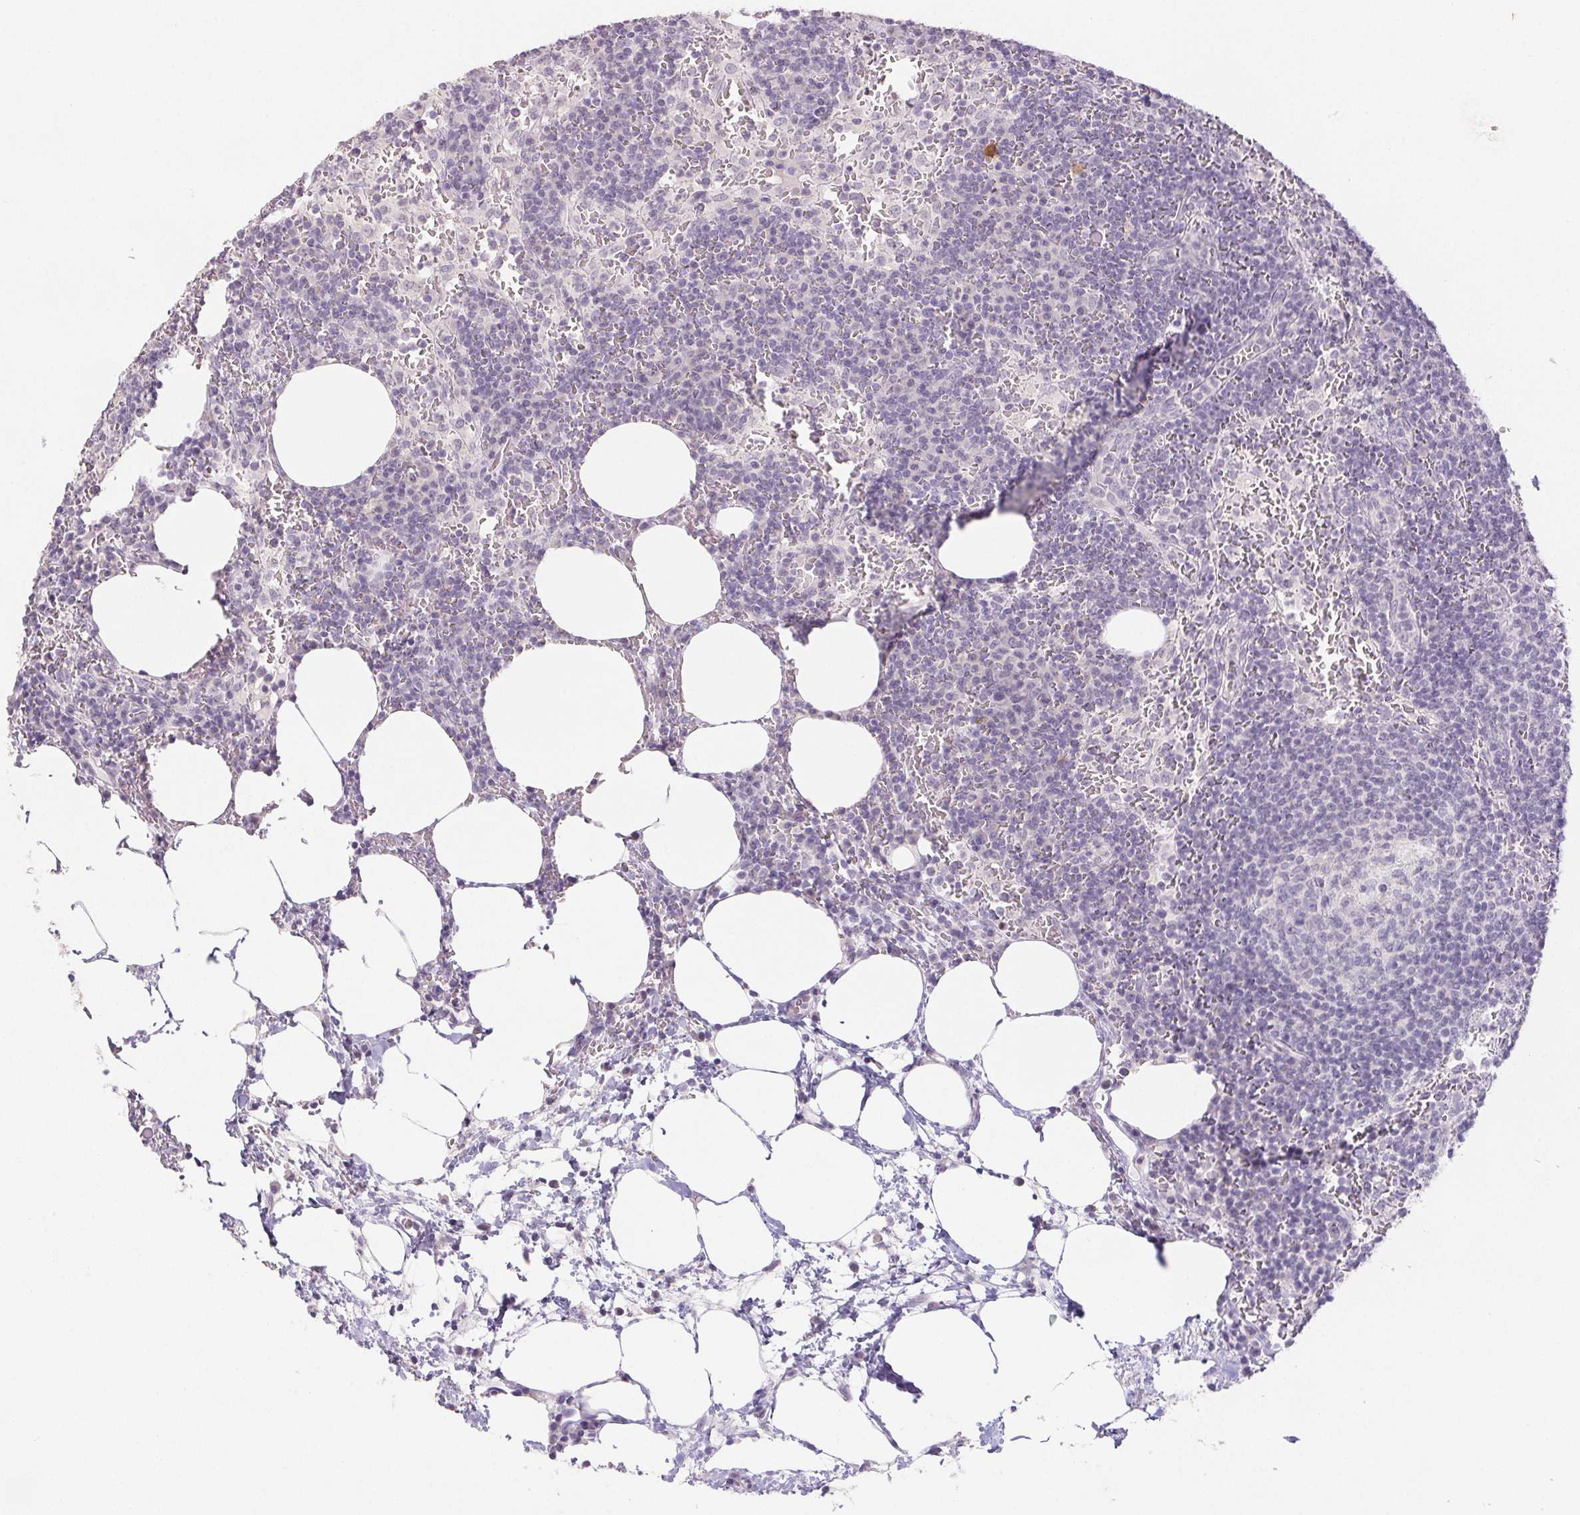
{"staining": {"intensity": "negative", "quantity": "none", "location": "none"}, "tissue": "lymph node", "cell_type": "Germinal center cells", "image_type": "normal", "snomed": [{"axis": "morphology", "description": "Normal tissue, NOS"}, {"axis": "topography", "description": "Lymph node"}], "caption": "Lymph node stained for a protein using IHC demonstrates no positivity germinal center cells.", "gene": "PI3", "patient": {"sex": "male", "age": 67}}